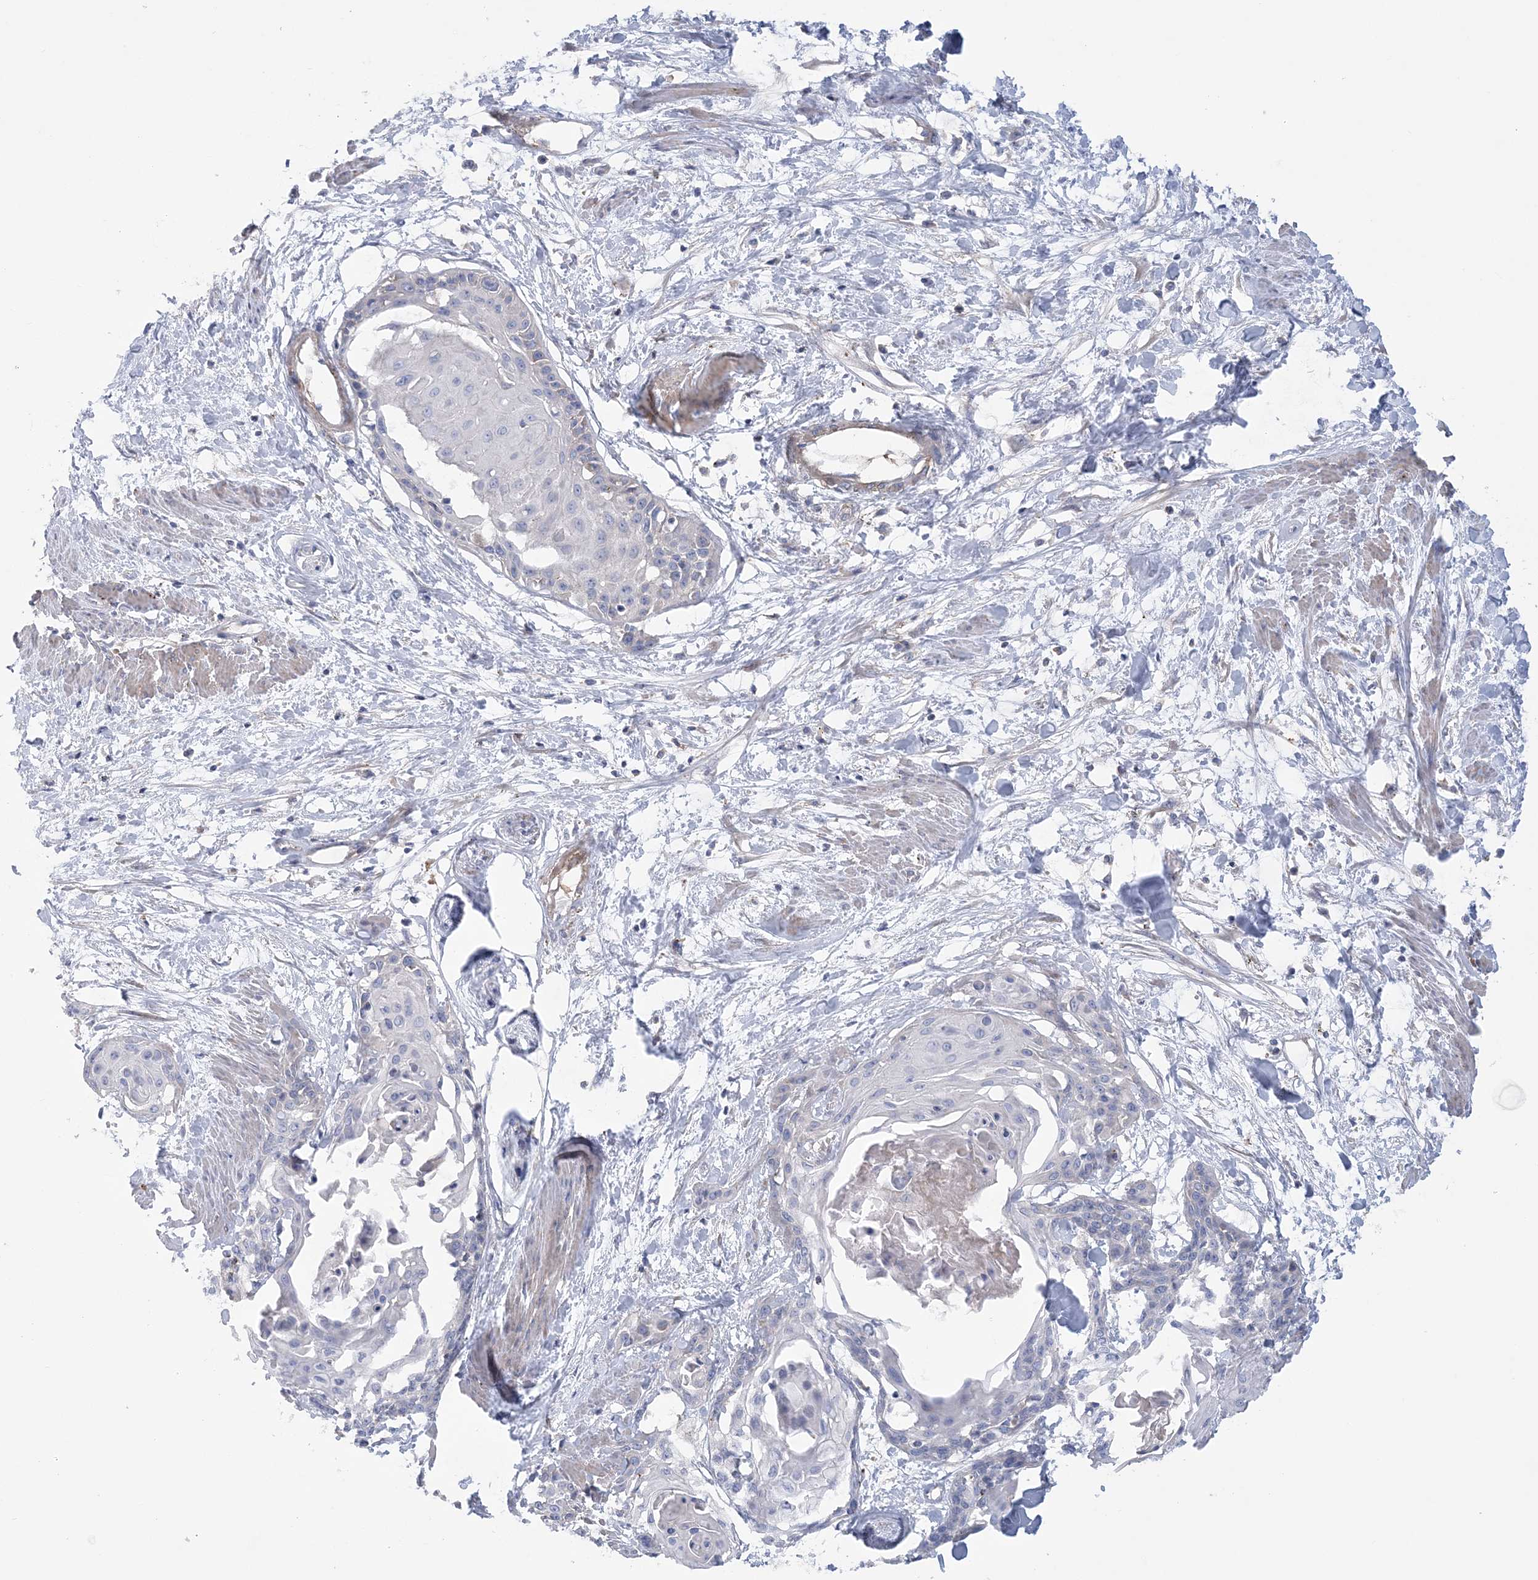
{"staining": {"intensity": "negative", "quantity": "none", "location": "none"}, "tissue": "cervical cancer", "cell_type": "Tumor cells", "image_type": "cancer", "snomed": [{"axis": "morphology", "description": "Squamous cell carcinoma, NOS"}, {"axis": "topography", "description": "Cervix"}], "caption": "Histopathology image shows no significant protein staining in tumor cells of cervical squamous cell carcinoma. (DAB immunohistochemistry, high magnification).", "gene": "ARSJ", "patient": {"sex": "female", "age": 57}}